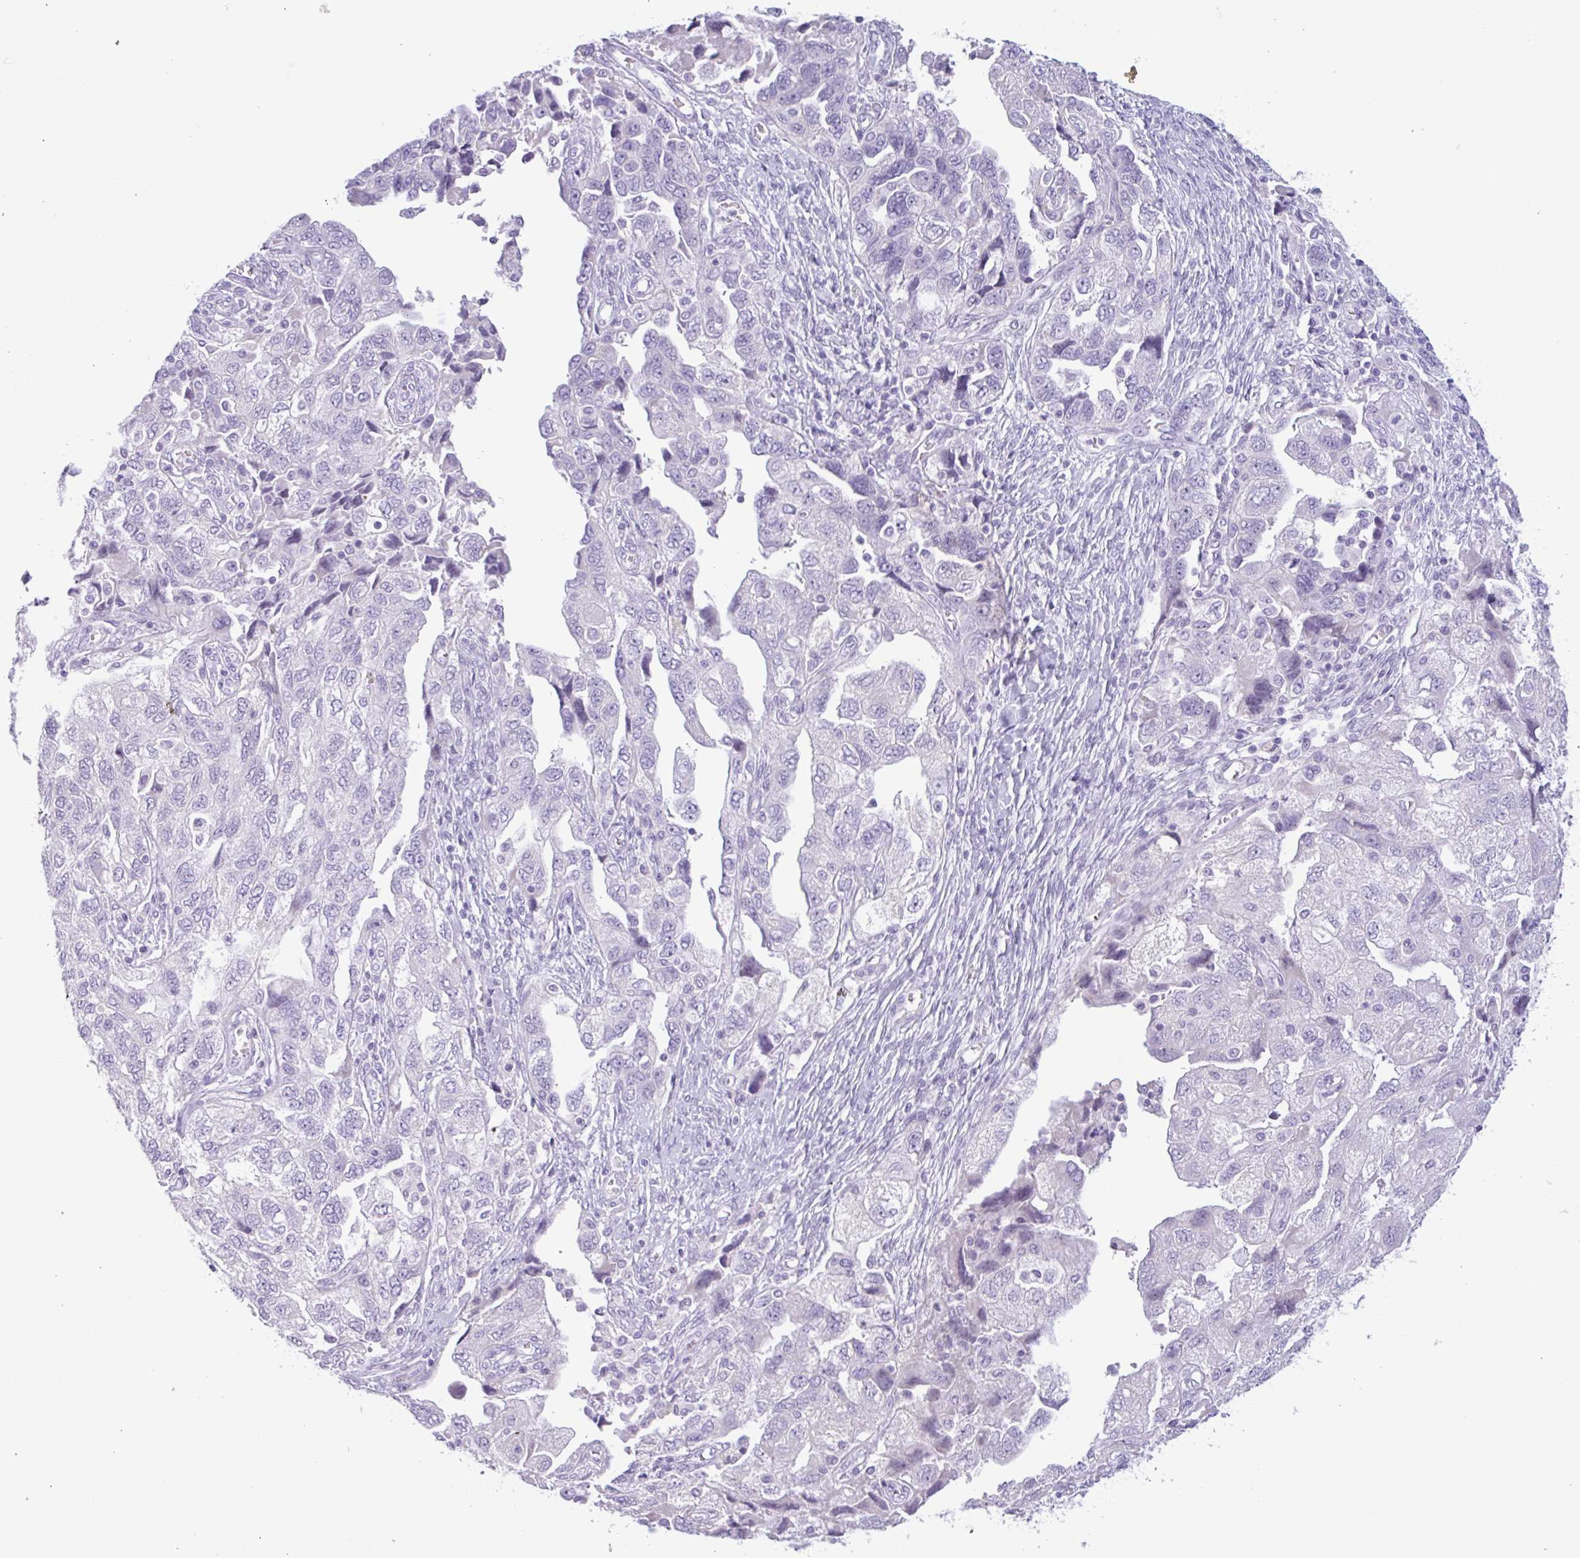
{"staining": {"intensity": "negative", "quantity": "none", "location": "none"}, "tissue": "ovarian cancer", "cell_type": "Tumor cells", "image_type": "cancer", "snomed": [{"axis": "morphology", "description": "Carcinoma, NOS"}, {"axis": "morphology", "description": "Cystadenocarcinoma, serous, NOS"}, {"axis": "topography", "description": "Ovary"}], "caption": "DAB (3,3'-diaminobenzidine) immunohistochemical staining of human ovarian serous cystadenocarcinoma displays no significant positivity in tumor cells.", "gene": "CTSE", "patient": {"sex": "female", "age": 69}}